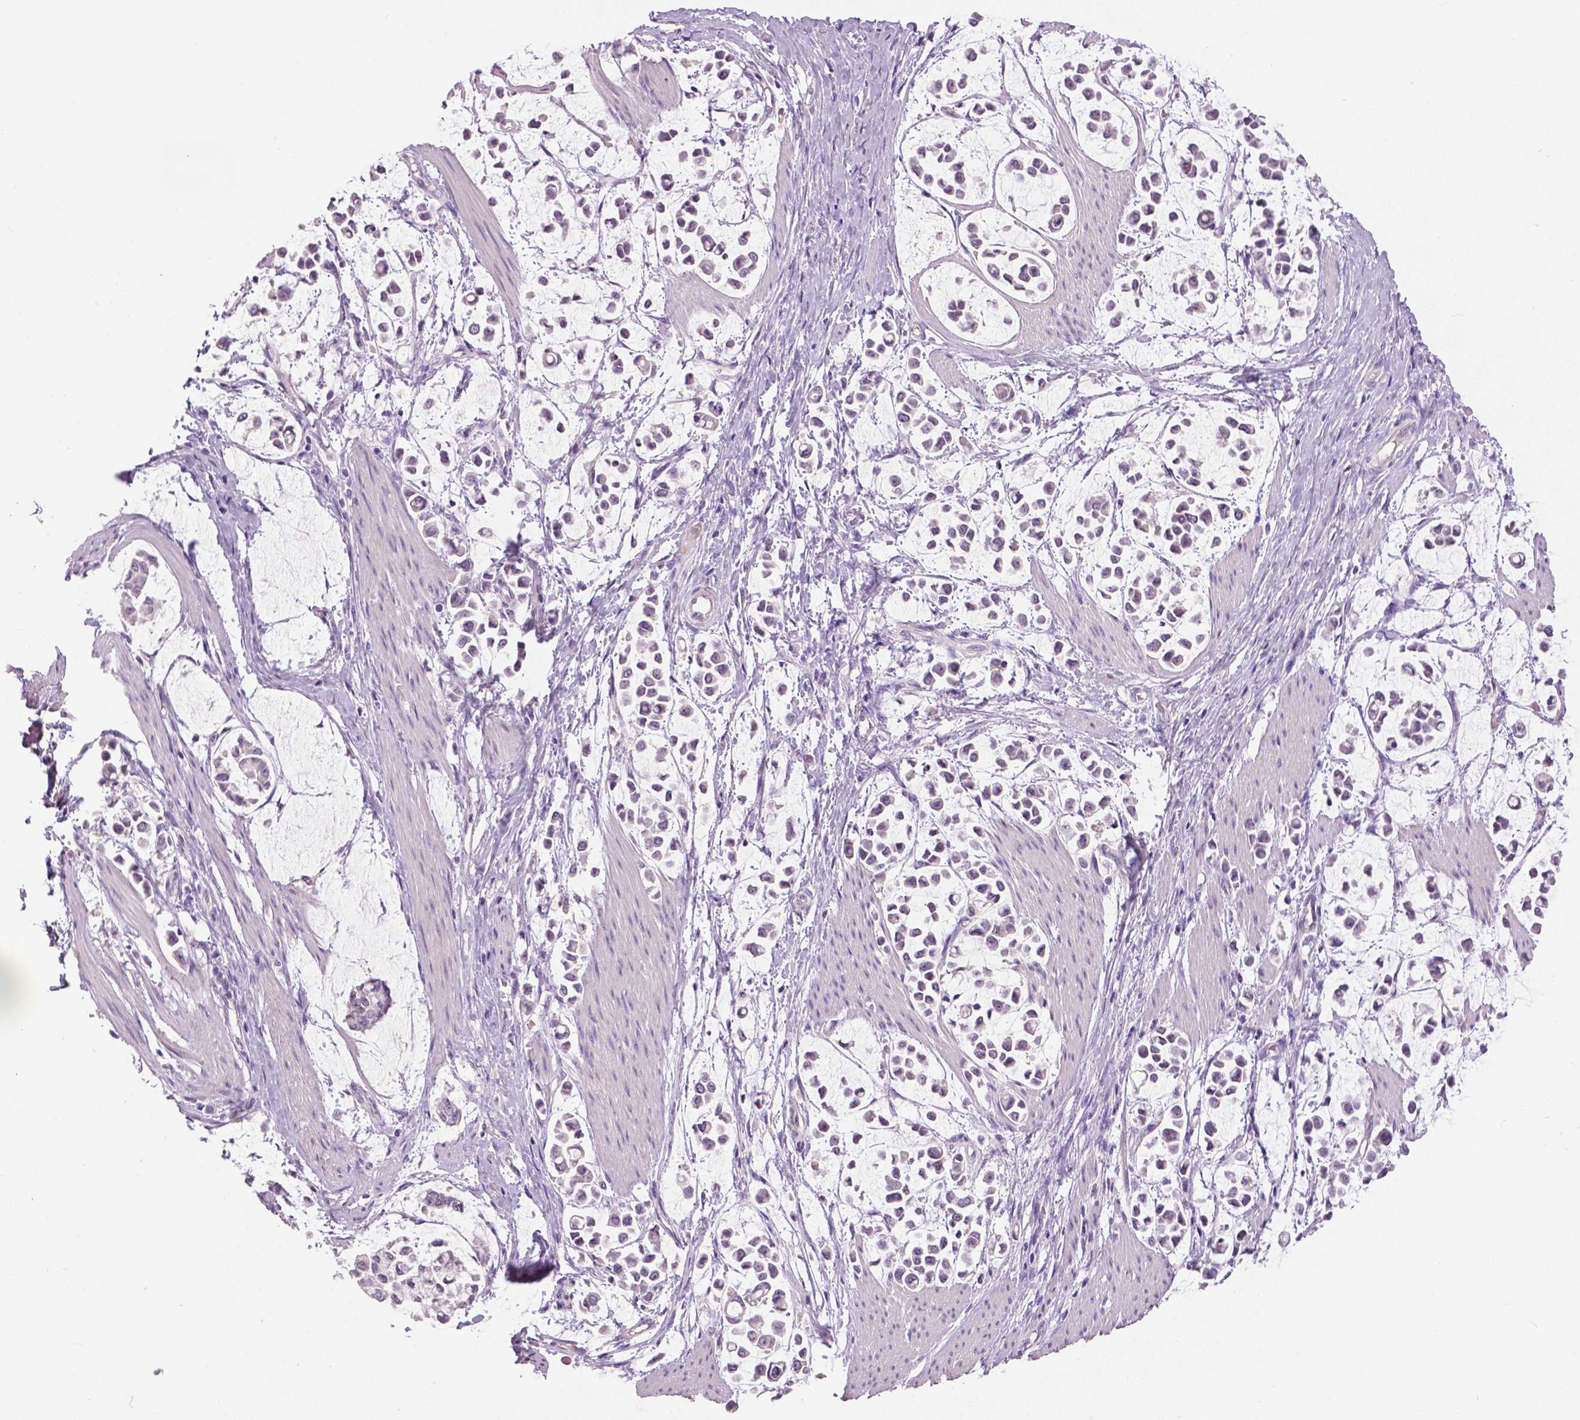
{"staining": {"intensity": "negative", "quantity": "none", "location": "none"}, "tissue": "stomach cancer", "cell_type": "Tumor cells", "image_type": "cancer", "snomed": [{"axis": "morphology", "description": "Adenocarcinoma, NOS"}, {"axis": "topography", "description": "Stomach"}], "caption": "Immunohistochemistry of human stomach cancer (adenocarcinoma) reveals no staining in tumor cells.", "gene": "FOXA1", "patient": {"sex": "male", "age": 82}}